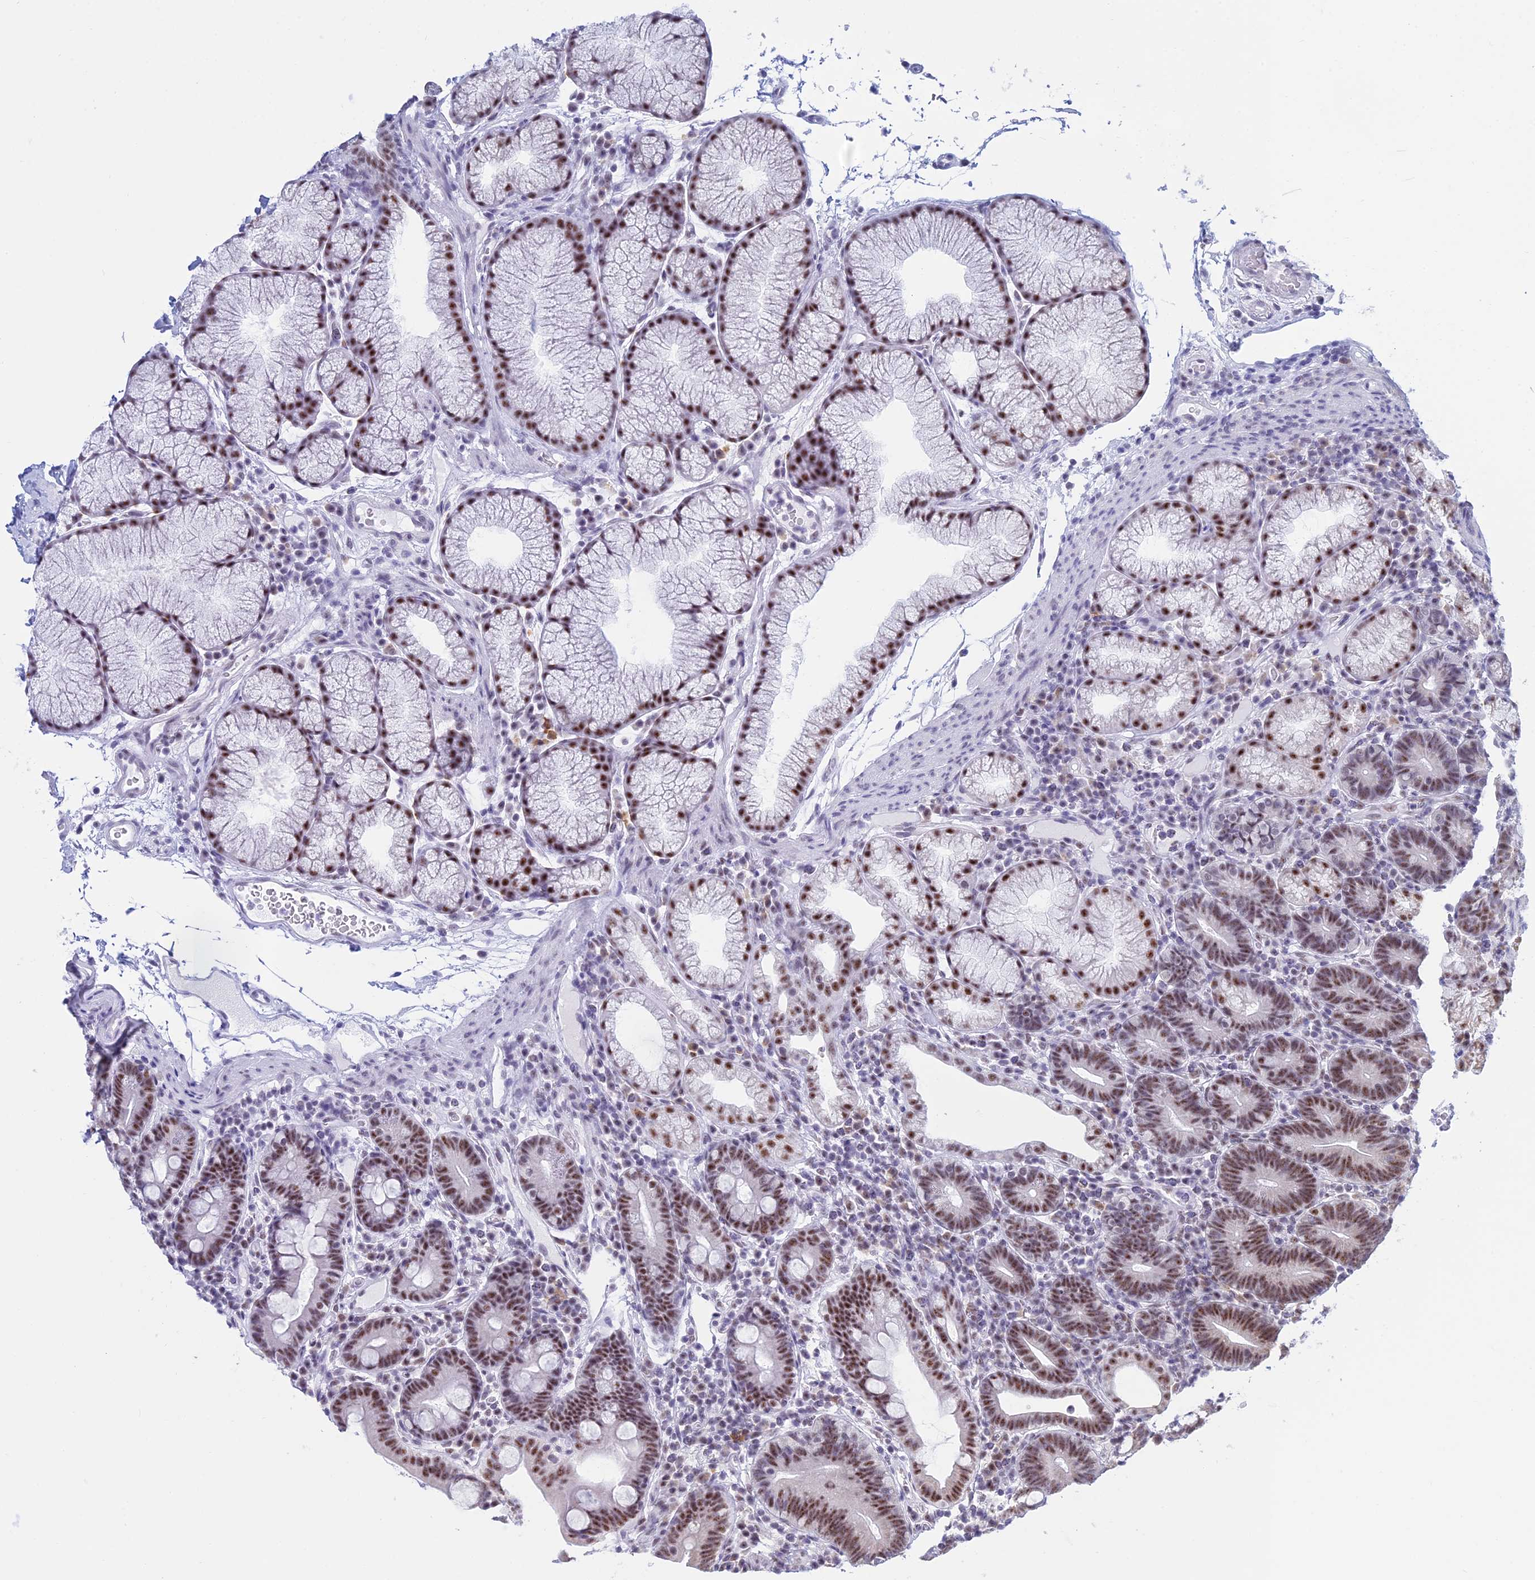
{"staining": {"intensity": "moderate", "quantity": "25%-75%", "location": "nuclear"}, "tissue": "duodenum", "cell_type": "Glandular cells", "image_type": "normal", "snomed": [{"axis": "morphology", "description": "Normal tissue, NOS"}, {"axis": "topography", "description": "Duodenum"}], "caption": "The histopathology image exhibits immunohistochemical staining of unremarkable duodenum. There is moderate nuclear expression is seen in approximately 25%-75% of glandular cells.", "gene": "KLF14", "patient": {"sex": "male", "age": 54}}